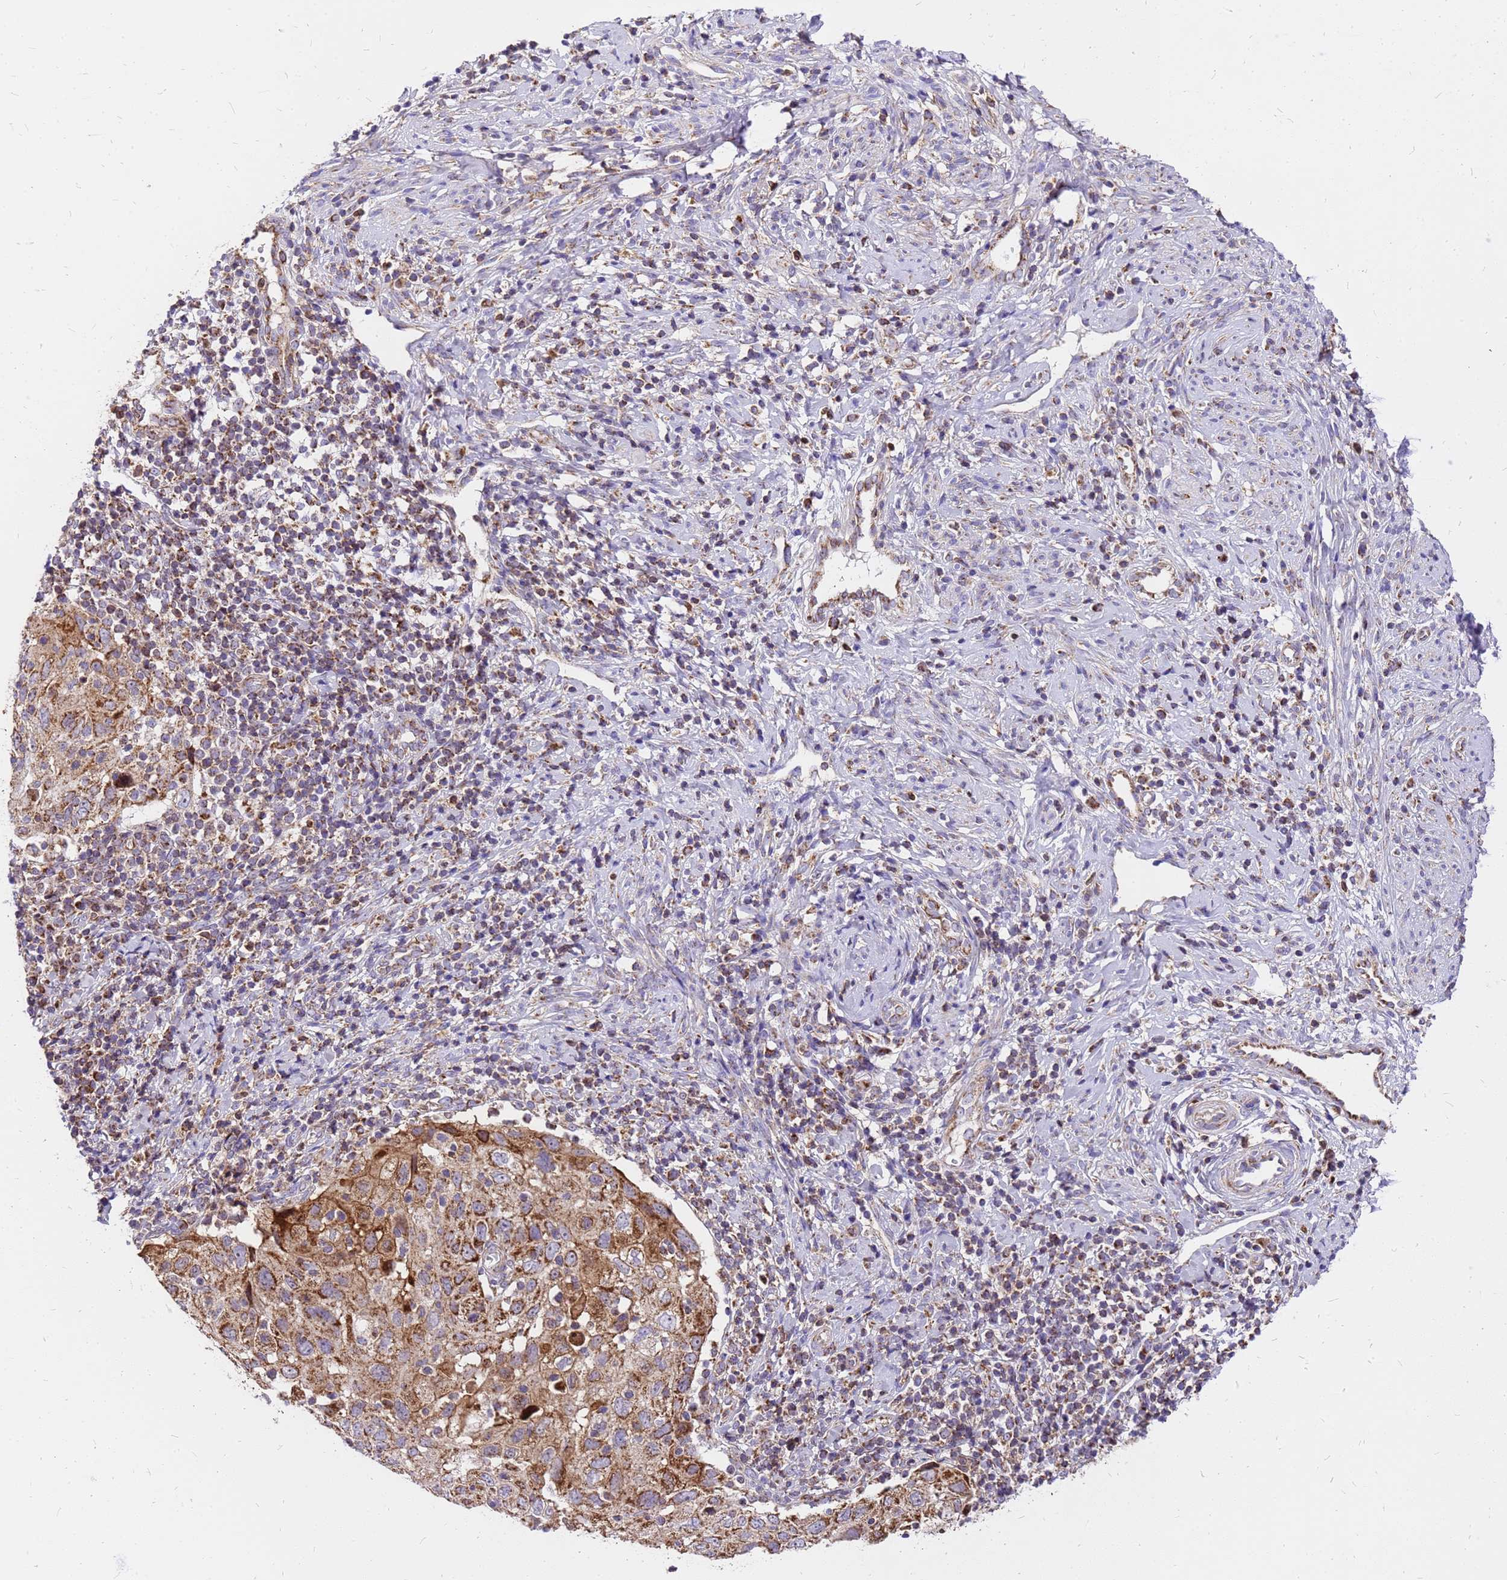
{"staining": {"intensity": "moderate", "quantity": ">75%", "location": "cytoplasmic/membranous"}, "tissue": "cervical cancer", "cell_type": "Tumor cells", "image_type": "cancer", "snomed": [{"axis": "morphology", "description": "Squamous cell carcinoma, NOS"}, {"axis": "topography", "description": "Cervix"}], "caption": "Immunohistochemical staining of cervical cancer exhibits medium levels of moderate cytoplasmic/membranous positivity in about >75% of tumor cells.", "gene": "MRPS26", "patient": {"sex": "female", "age": 70}}